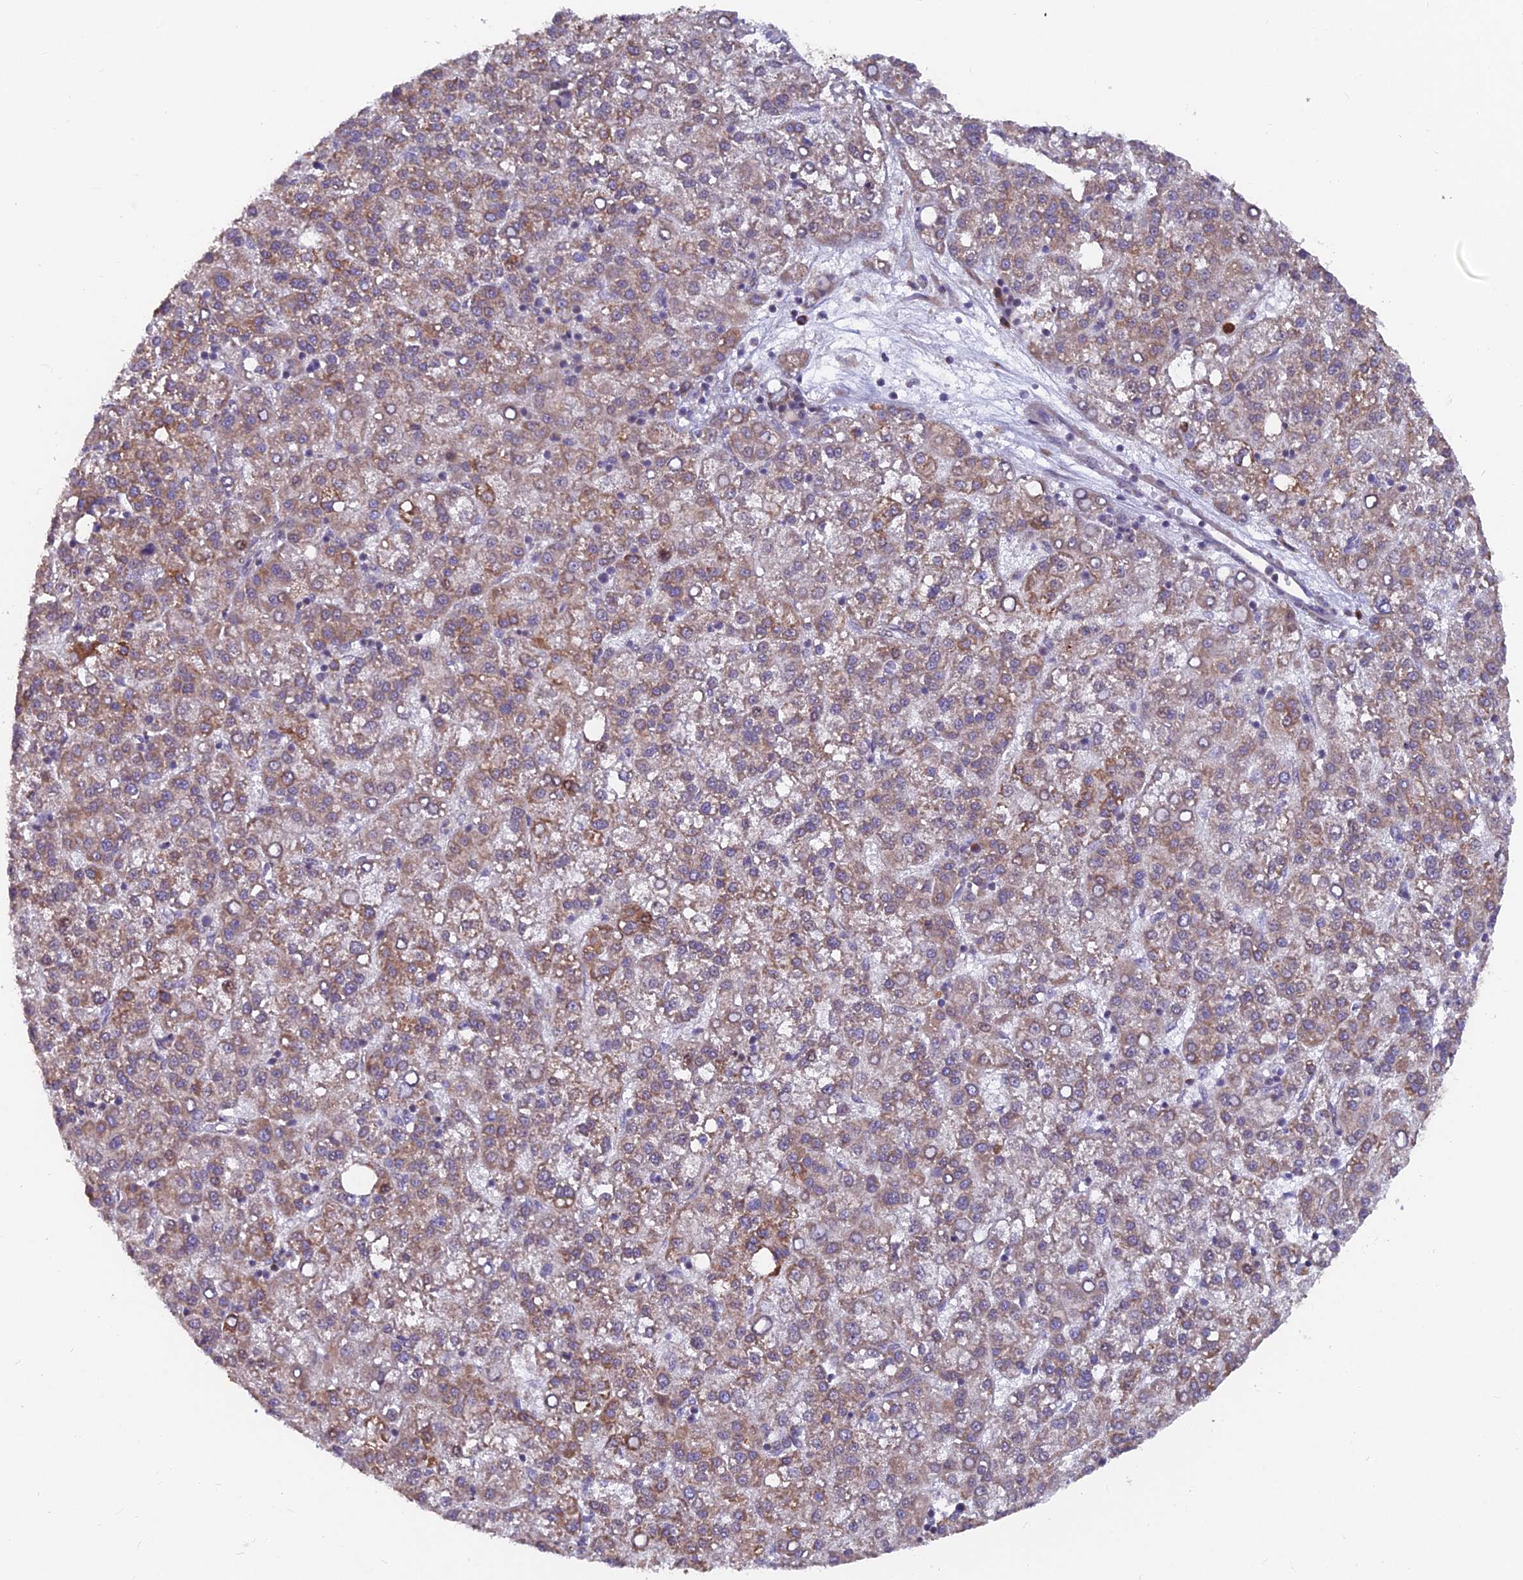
{"staining": {"intensity": "weak", "quantity": "25%-75%", "location": "cytoplasmic/membranous"}, "tissue": "liver cancer", "cell_type": "Tumor cells", "image_type": "cancer", "snomed": [{"axis": "morphology", "description": "Carcinoma, Hepatocellular, NOS"}, {"axis": "topography", "description": "Liver"}], "caption": "The histopathology image reveals a brown stain indicating the presence of a protein in the cytoplasmic/membranous of tumor cells in liver hepatocellular carcinoma.", "gene": "TBC1D20", "patient": {"sex": "female", "age": 58}}